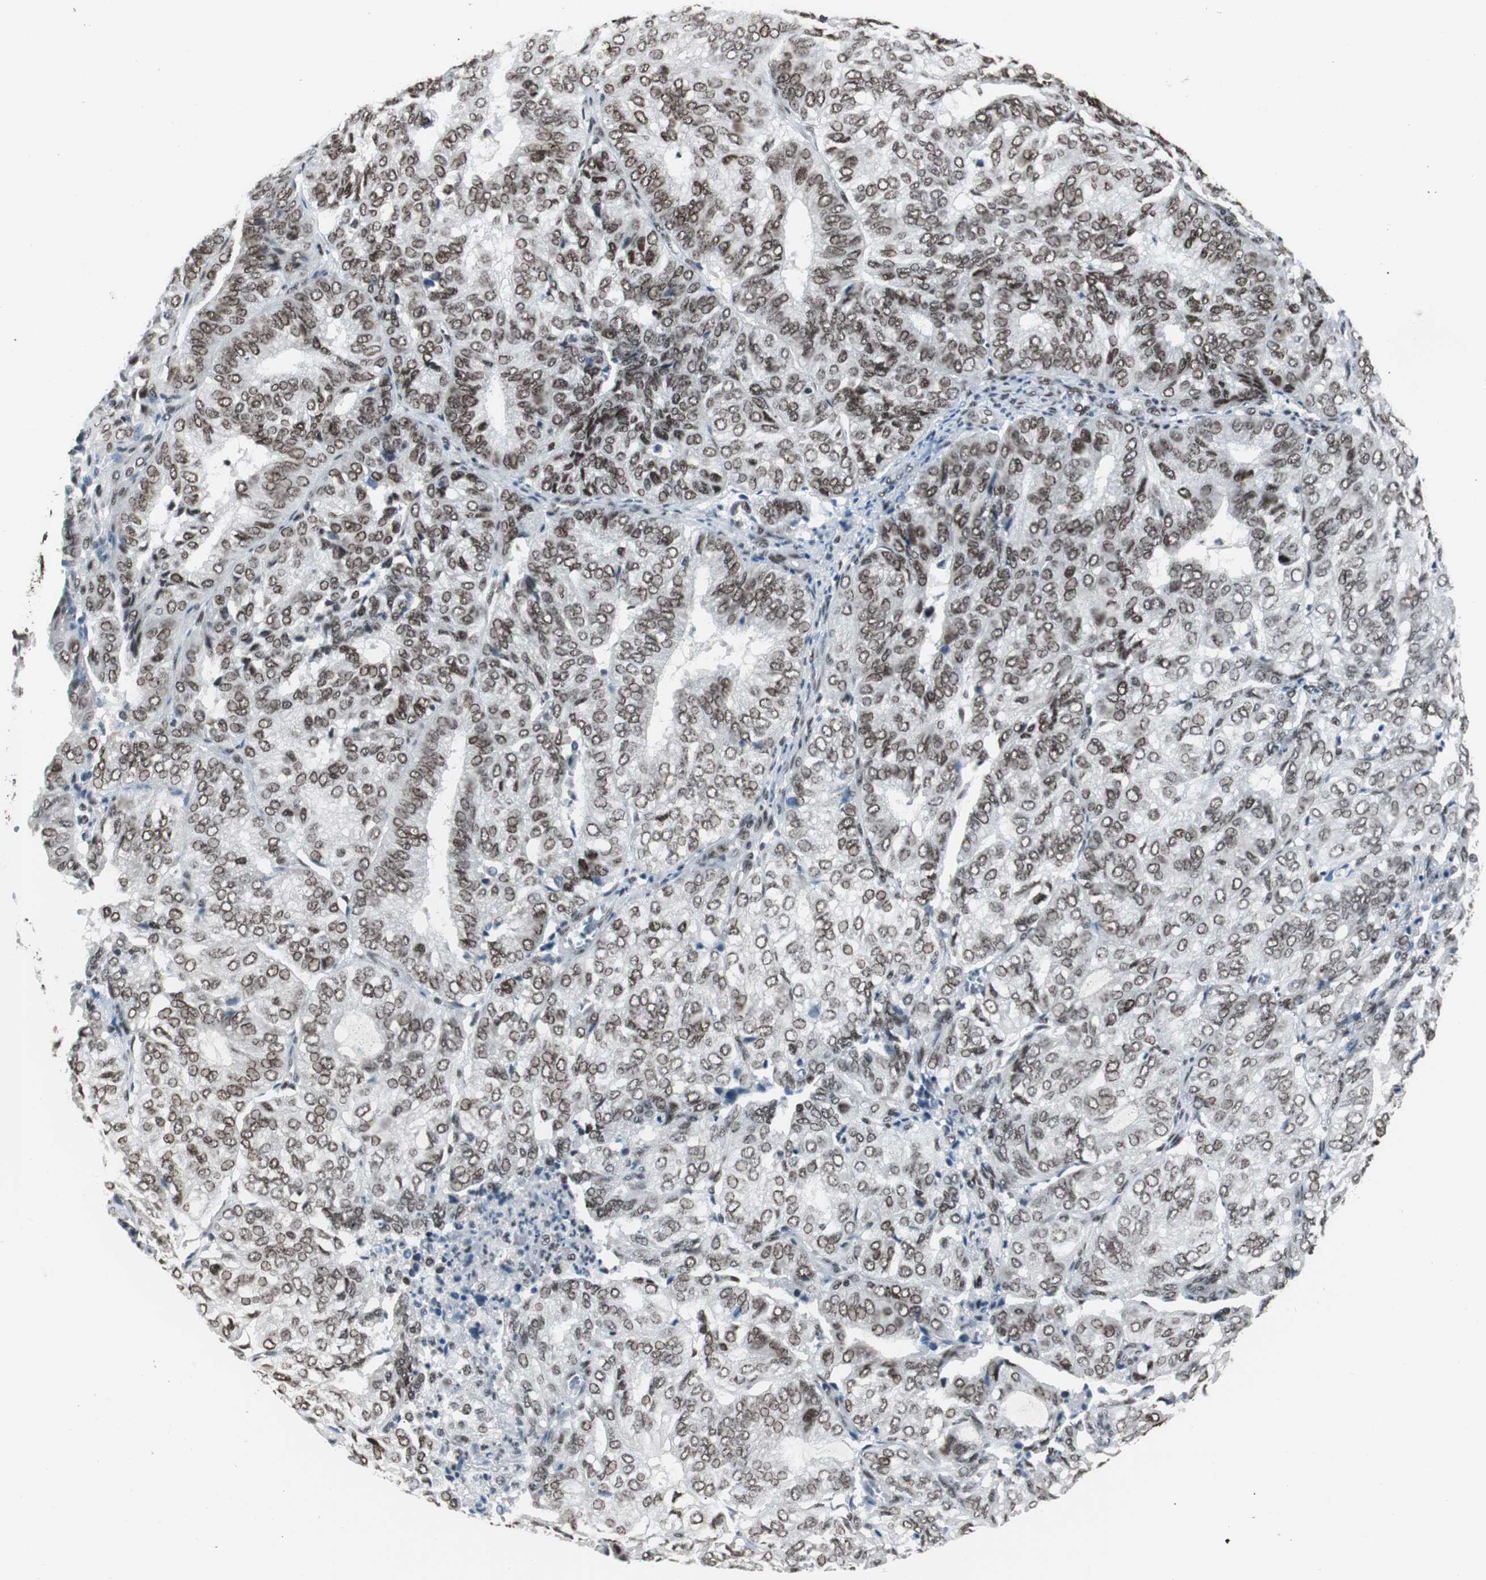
{"staining": {"intensity": "moderate", "quantity": ">75%", "location": "nuclear"}, "tissue": "endometrial cancer", "cell_type": "Tumor cells", "image_type": "cancer", "snomed": [{"axis": "morphology", "description": "Adenocarcinoma, NOS"}, {"axis": "topography", "description": "Uterus"}], "caption": "Tumor cells demonstrate moderate nuclear staining in about >75% of cells in endometrial cancer (adenocarcinoma). (brown staining indicates protein expression, while blue staining denotes nuclei).", "gene": "XRCC1", "patient": {"sex": "female", "age": 60}}